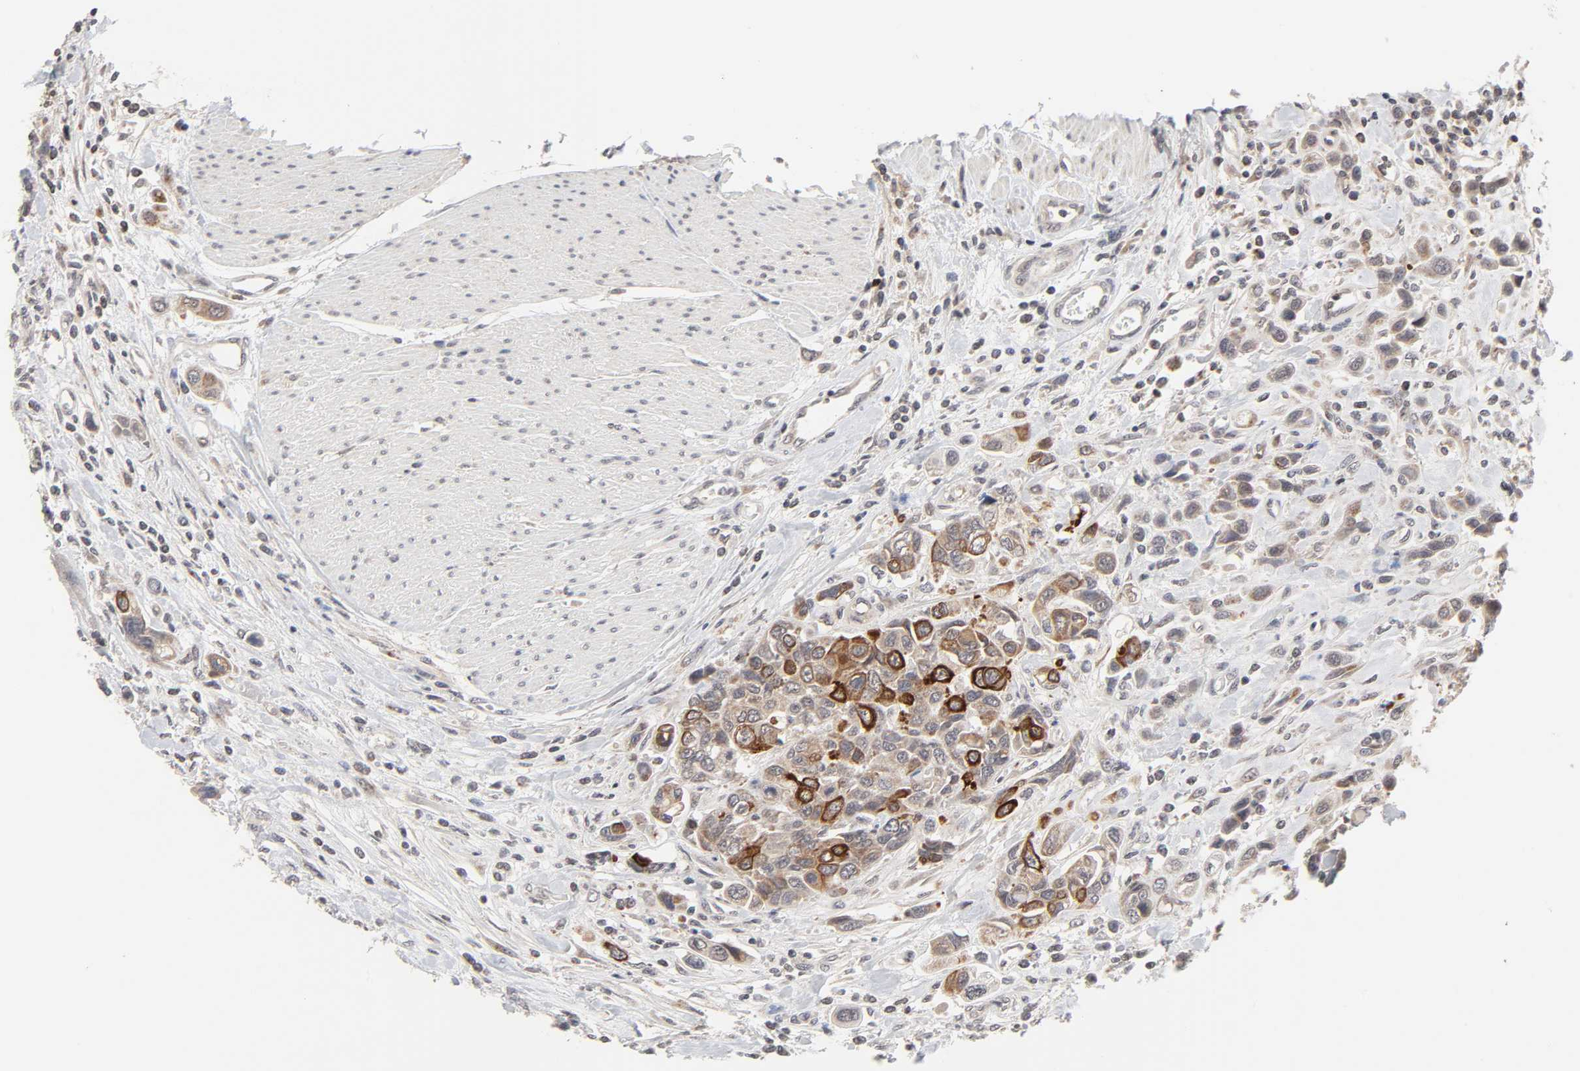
{"staining": {"intensity": "strong", "quantity": ">75%", "location": "cytoplasmic/membranous"}, "tissue": "urothelial cancer", "cell_type": "Tumor cells", "image_type": "cancer", "snomed": [{"axis": "morphology", "description": "Urothelial carcinoma, High grade"}, {"axis": "topography", "description": "Urinary bladder"}], "caption": "This histopathology image reveals urothelial cancer stained with immunohistochemistry (IHC) to label a protein in brown. The cytoplasmic/membranous of tumor cells show strong positivity for the protein. Nuclei are counter-stained blue.", "gene": "AUH", "patient": {"sex": "male", "age": 50}}